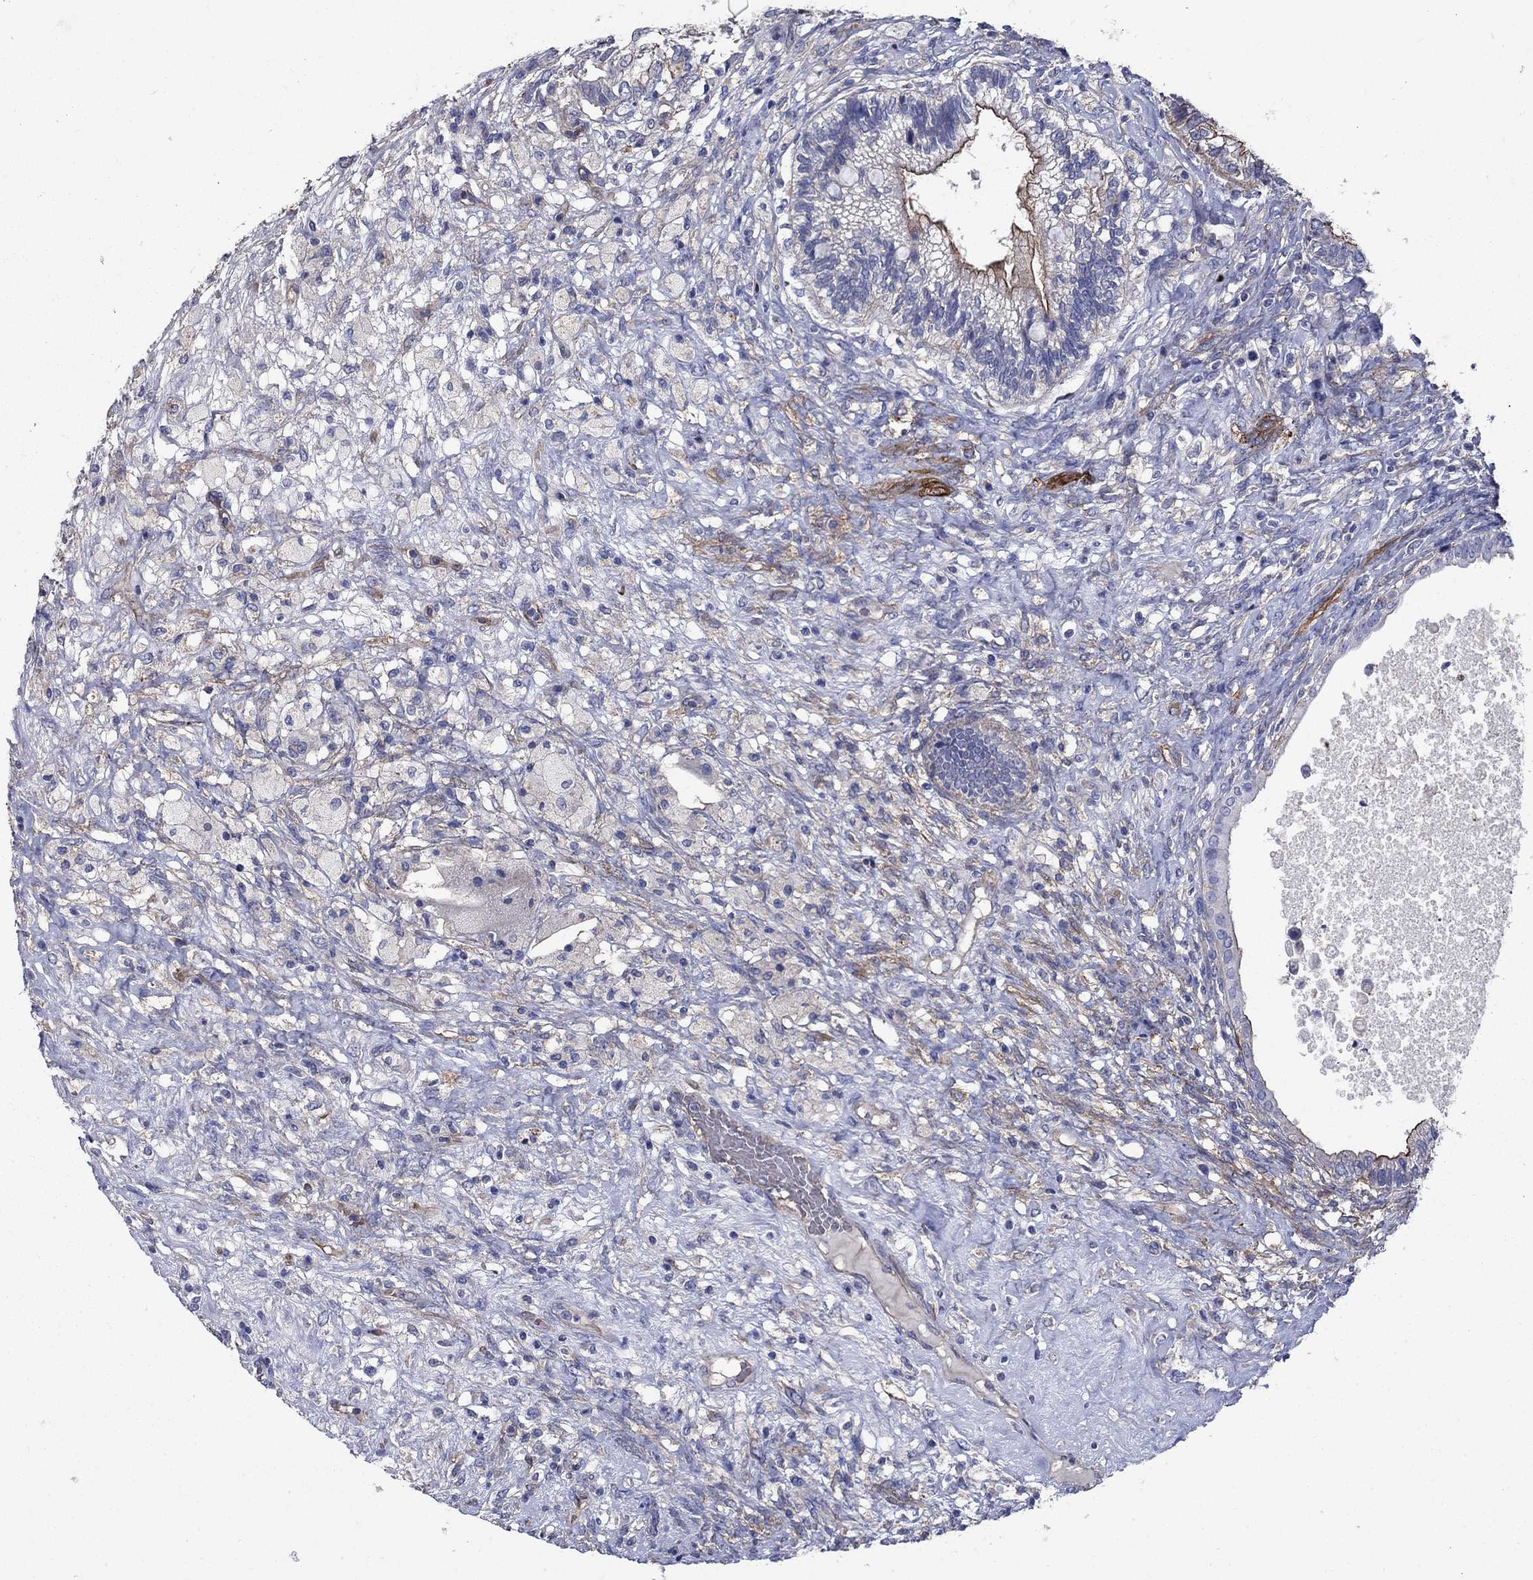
{"staining": {"intensity": "negative", "quantity": "none", "location": "none"}, "tissue": "testis cancer", "cell_type": "Tumor cells", "image_type": "cancer", "snomed": [{"axis": "morphology", "description": "Seminoma, NOS"}, {"axis": "morphology", "description": "Carcinoma, Embryonal, NOS"}, {"axis": "topography", "description": "Testis"}], "caption": "Testis cancer (embryonal carcinoma) was stained to show a protein in brown. There is no significant staining in tumor cells. (Immunohistochemistry, brightfield microscopy, high magnification).", "gene": "FLNC", "patient": {"sex": "male", "age": 41}}